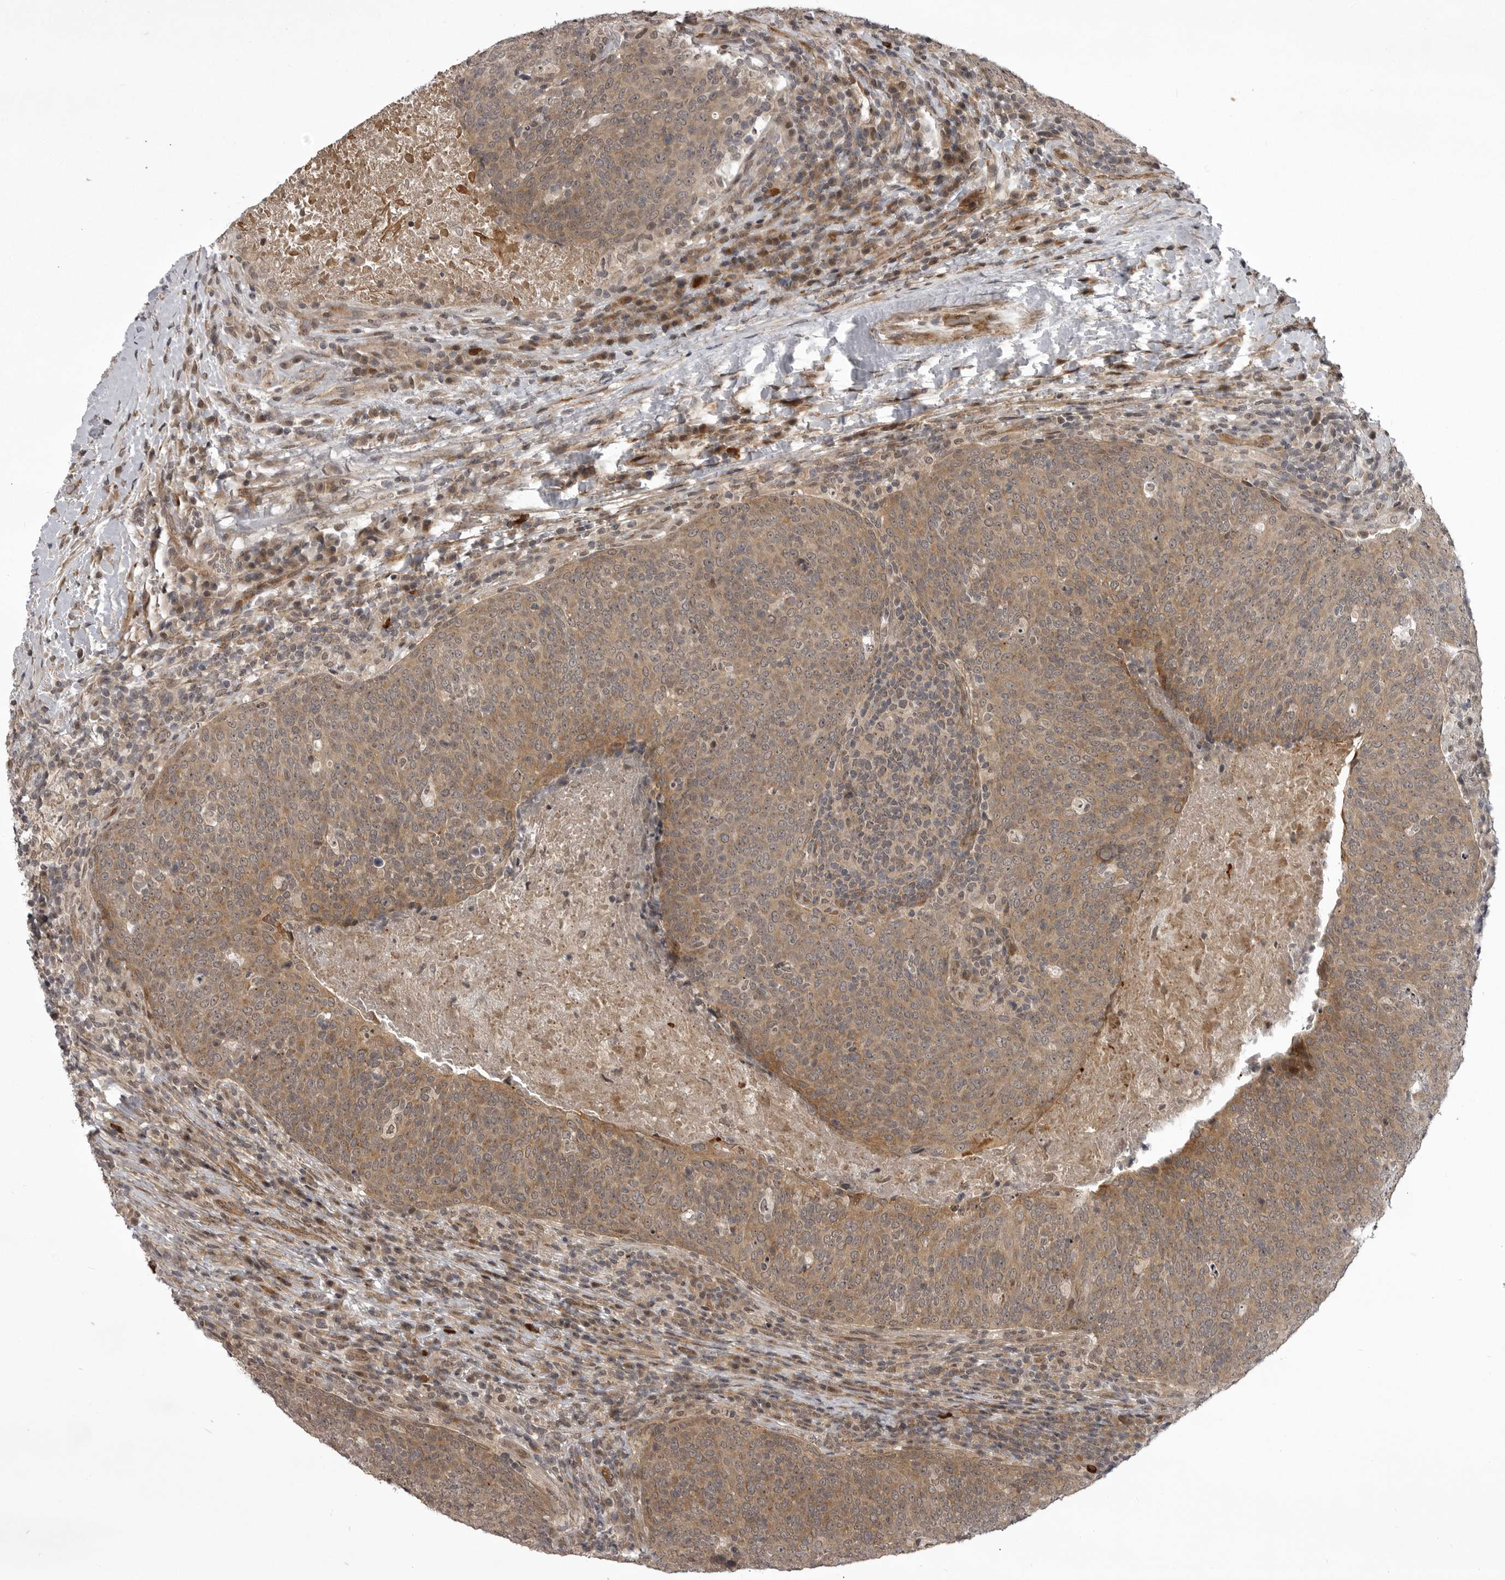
{"staining": {"intensity": "moderate", "quantity": ">75%", "location": "cytoplasmic/membranous"}, "tissue": "head and neck cancer", "cell_type": "Tumor cells", "image_type": "cancer", "snomed": [{"axis": "morphology", "description": "Squamous cell carcinoma, NOS"}, {"axis": "morphology", "description": "Squamous cell carcinoma, metastatic, NOS"}, {"axis": "topography", "description": "Lymph node"}, {"axis": "topography", "description": "Head-Neck"}], "caption": "This is an image of immunohistochemistry staining of head and neck cancer (squamous cell carcinoma), which shows moderate expression in the cytoplasmic/membranous of tumor cells.", "gene": "SNX16", "patient": {"sex": "male", "age": 62}}